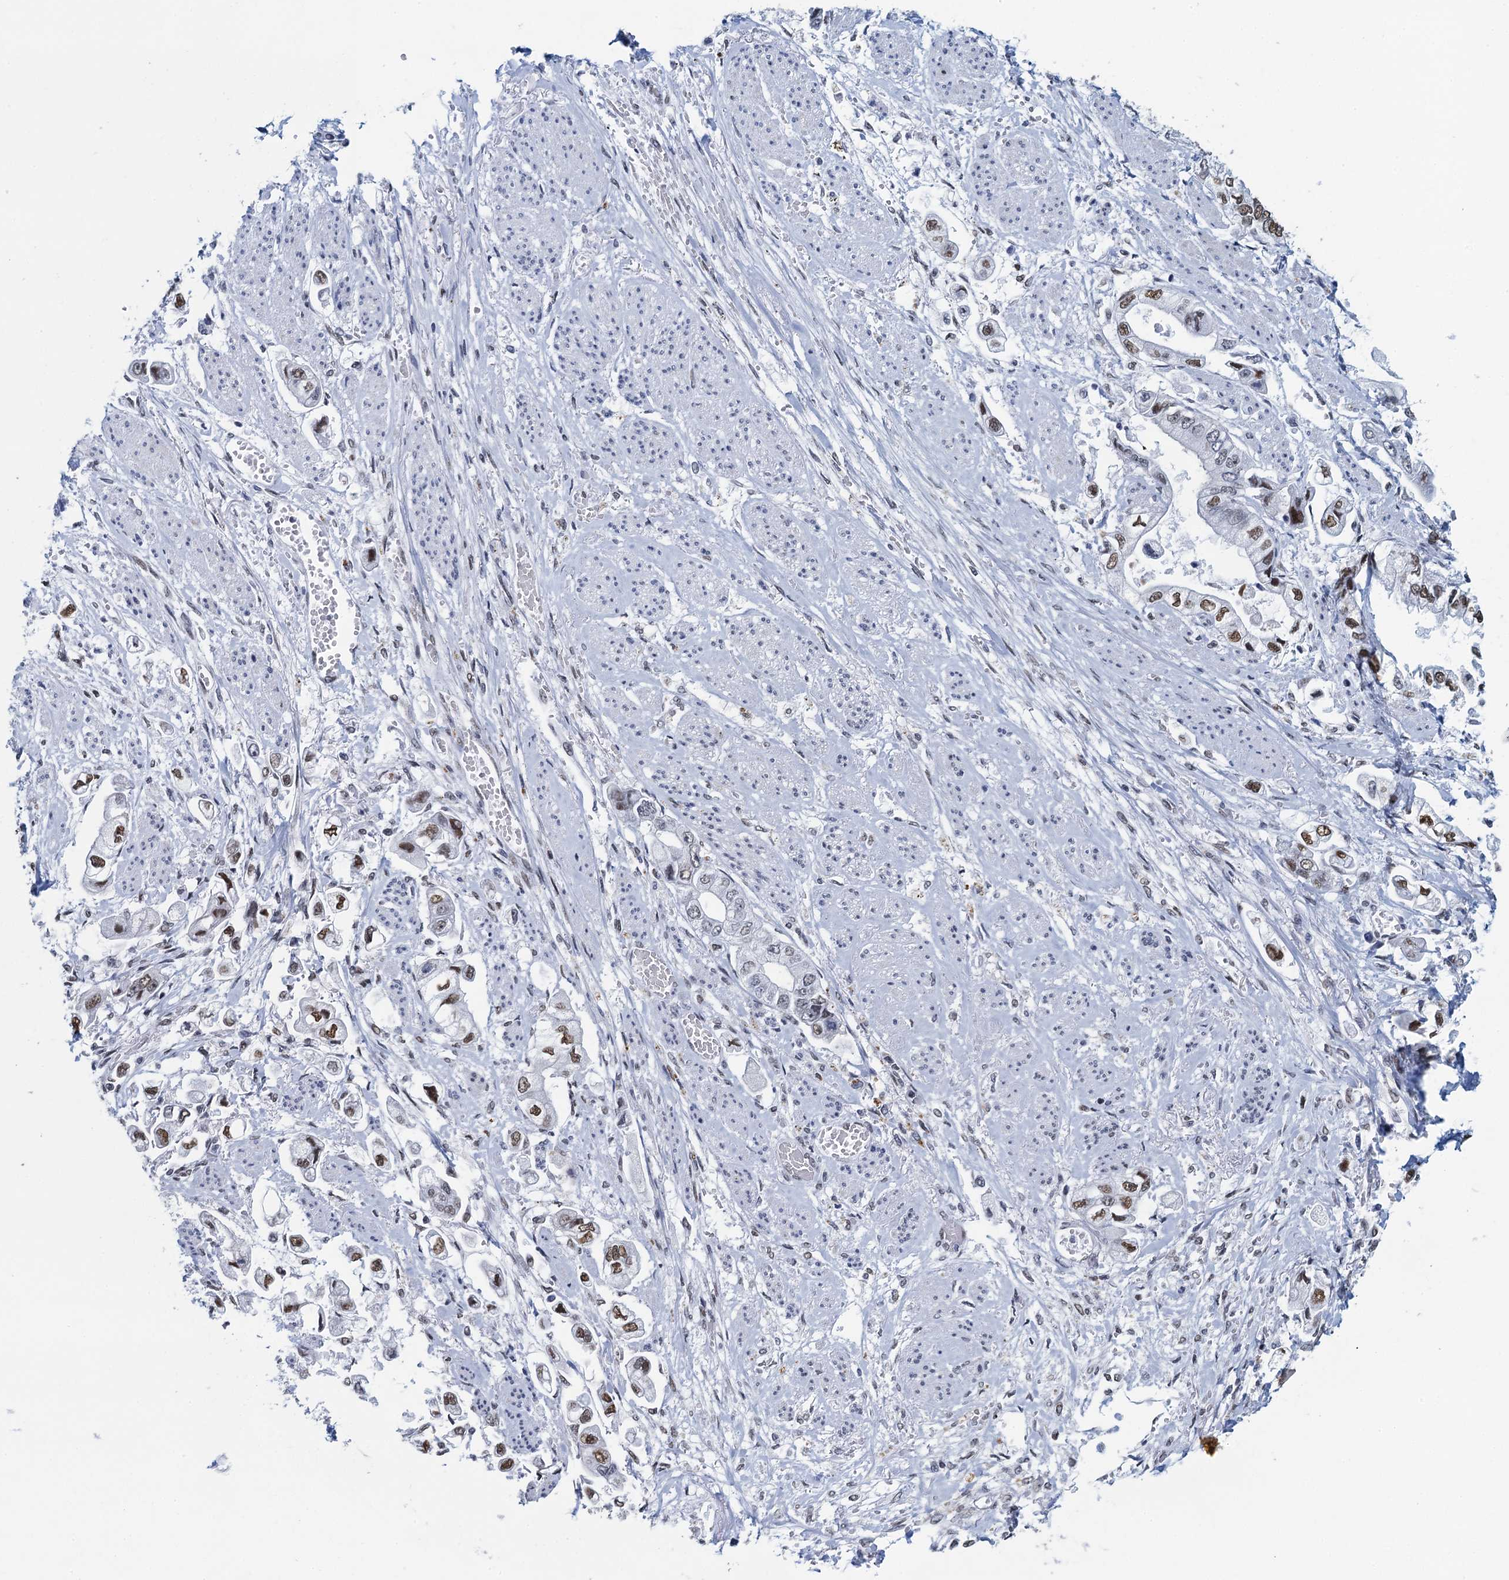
{"staining": {"intensity": "moderate", "quantity": ">75%", "location": "nuclear"}, "tissue": "stomach cancer", "cell_type": "Tumor cells", "image_type": "cancer", "snomed": [{"axis": "morphology", "description": "Adenocarcinoma, NOS"}, {"axis": "topography", "description": "Stomach"}], "caption": "IHC of stomach adenocarcinoma shows medium levels of moderate nuclear staining in approximately >75% of tumor cells.", "gene": "HNRNPUL2", "patient": {"sex": "male", "age": 62}}